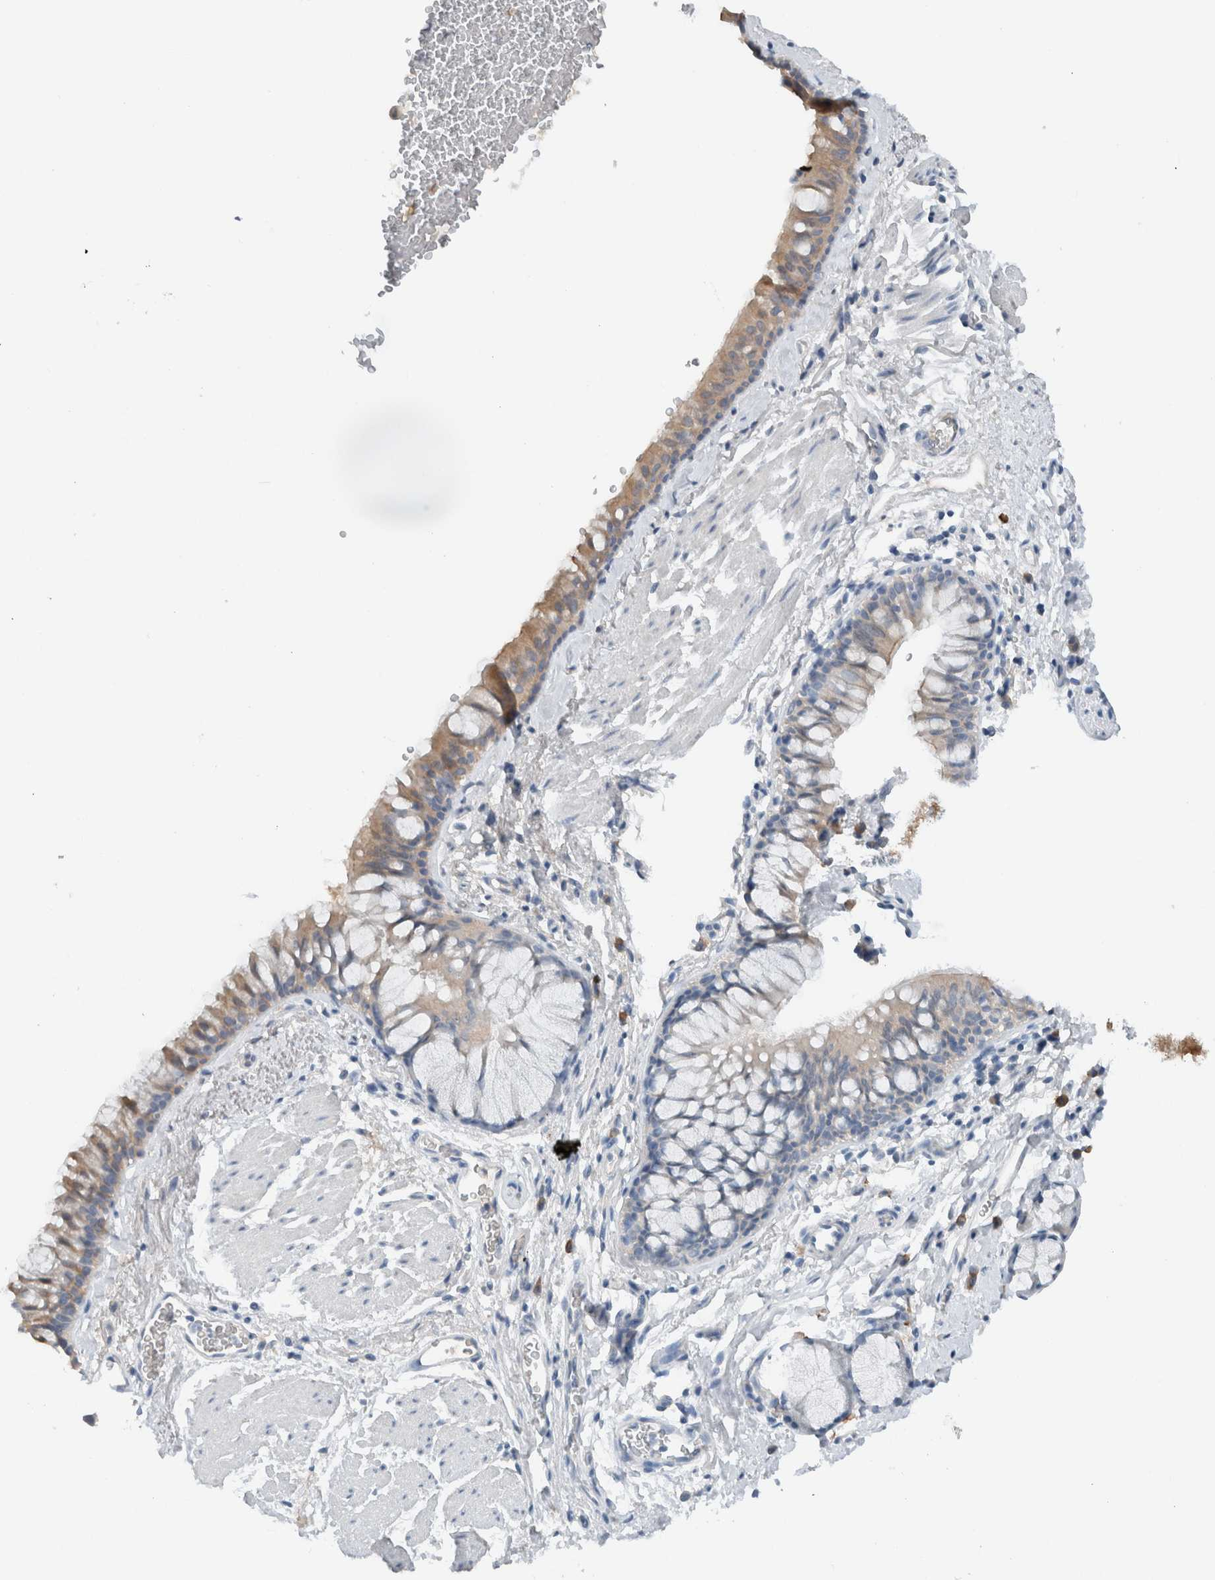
{"staining": {"intensity": "weak", "quantity": "25%-75%", "location": "cytoplasmic/membranous"}, "tissue": "bronchus", "cell_type": "Respiratory epithelial cells", "image_type": "normal", "snomed": [{"axis": "morphology", "description": "Normal tissue, NOS"}, {"axis": "topography", "description": "Cartilage tissue"}, {"axis": "topography", "description": "Bronchus"}], "caption": "Bronchus stained with DAB (3,3'-diaminobenzidine) immunohistochemistry demonstrates low levels of weak cytoplasmic/membranous staining in approximately 25%-75% of respiratory epithelial cells.", "gene": "DUOX1", "patient": {"sex": "female", "age": 53}}